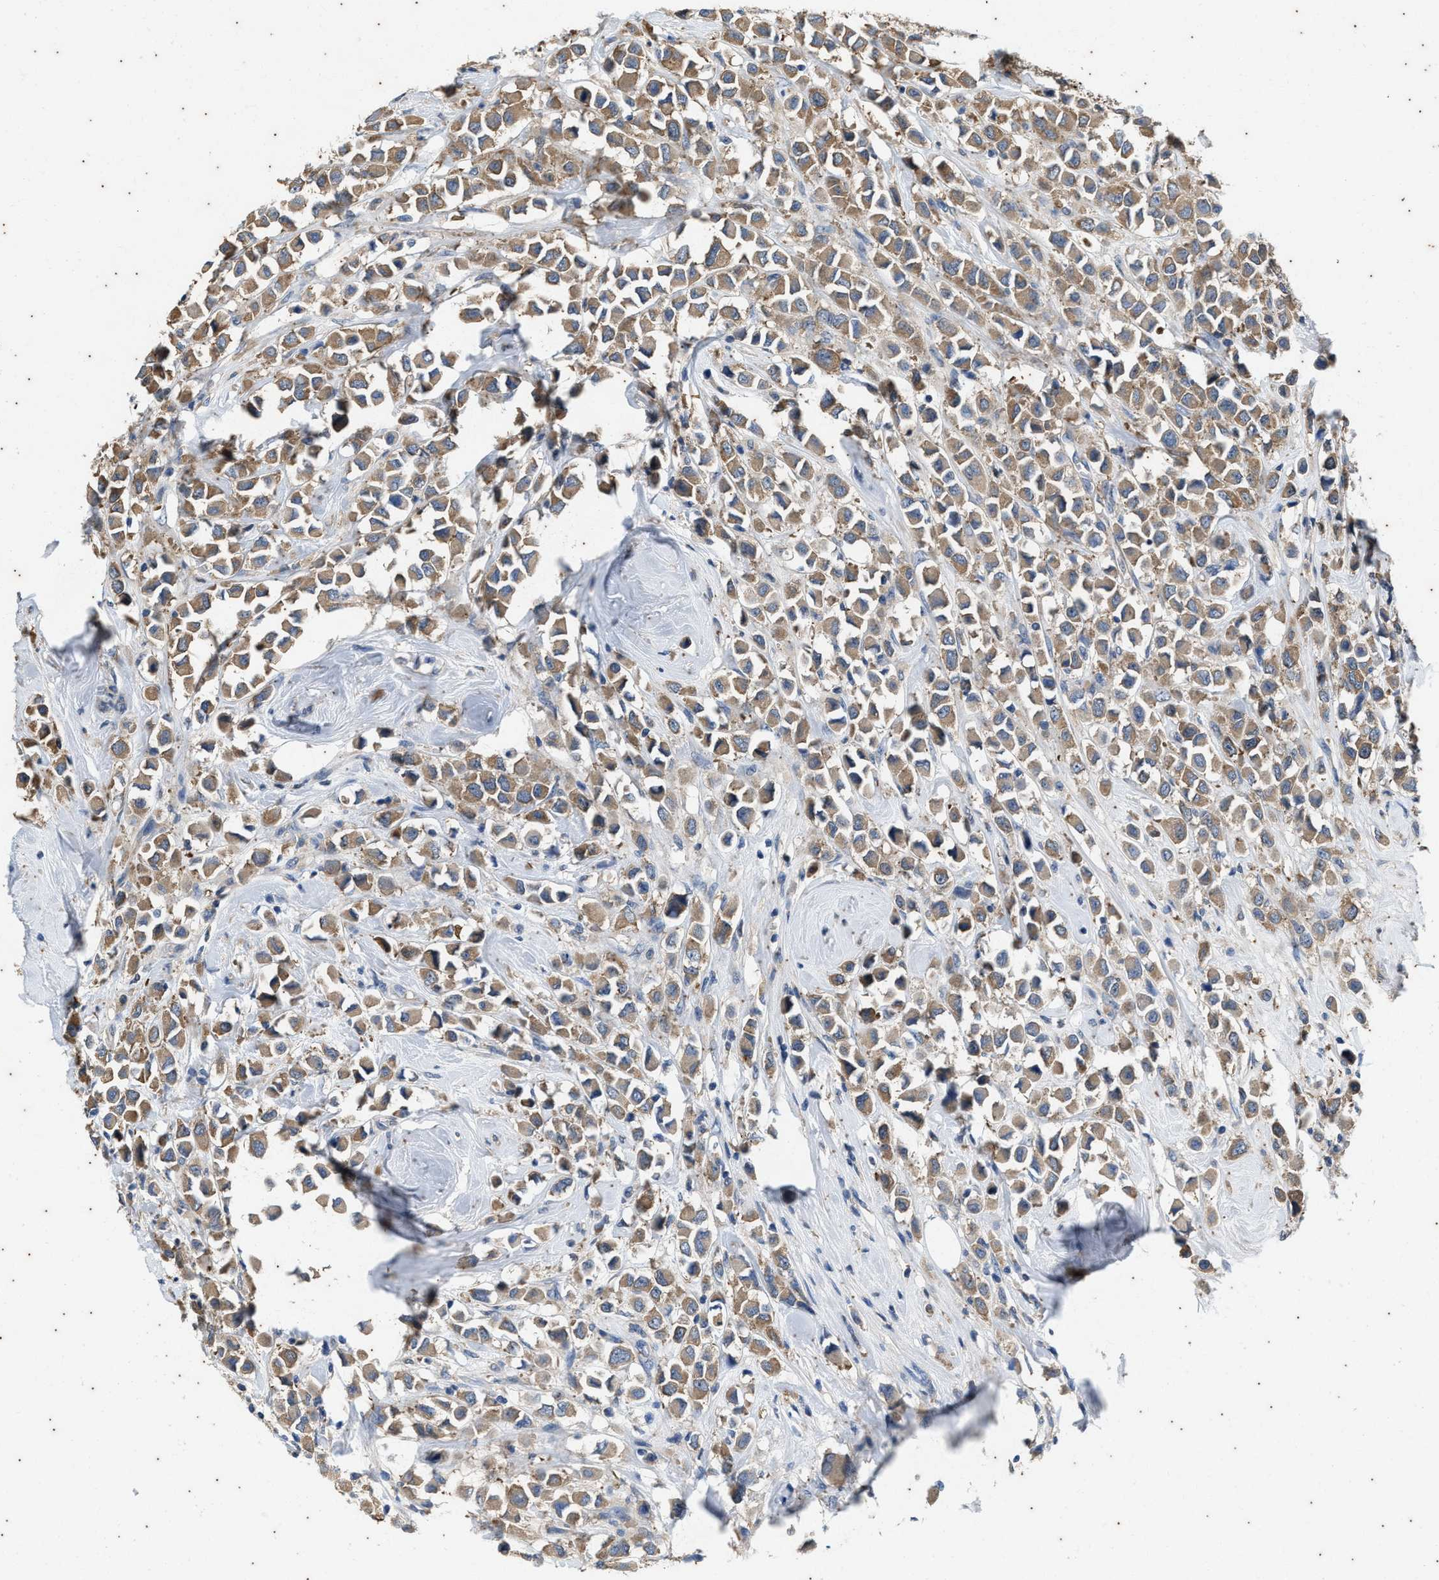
{"staining": {"intensity": "moderate", "quantity": ">75%", "location": "cytoplasmic/membranous"}, "tissue": "breast cancer", "cell_type": "Tumor cells", "image_type": "cancer", "snomed": [{"axis": "morphology", "description": "Duct carcinoma"}, {"axis": "topography", "description": "Breast"}], "caption": "Human breast intraductal carcinoma stained with a brown dye demonstrates moderate cytoplasmic/membranous positive positivity in approximately >75% of tumor cells.", "gene": "COX19", "patient": {"sex": "female", "age": 61}}